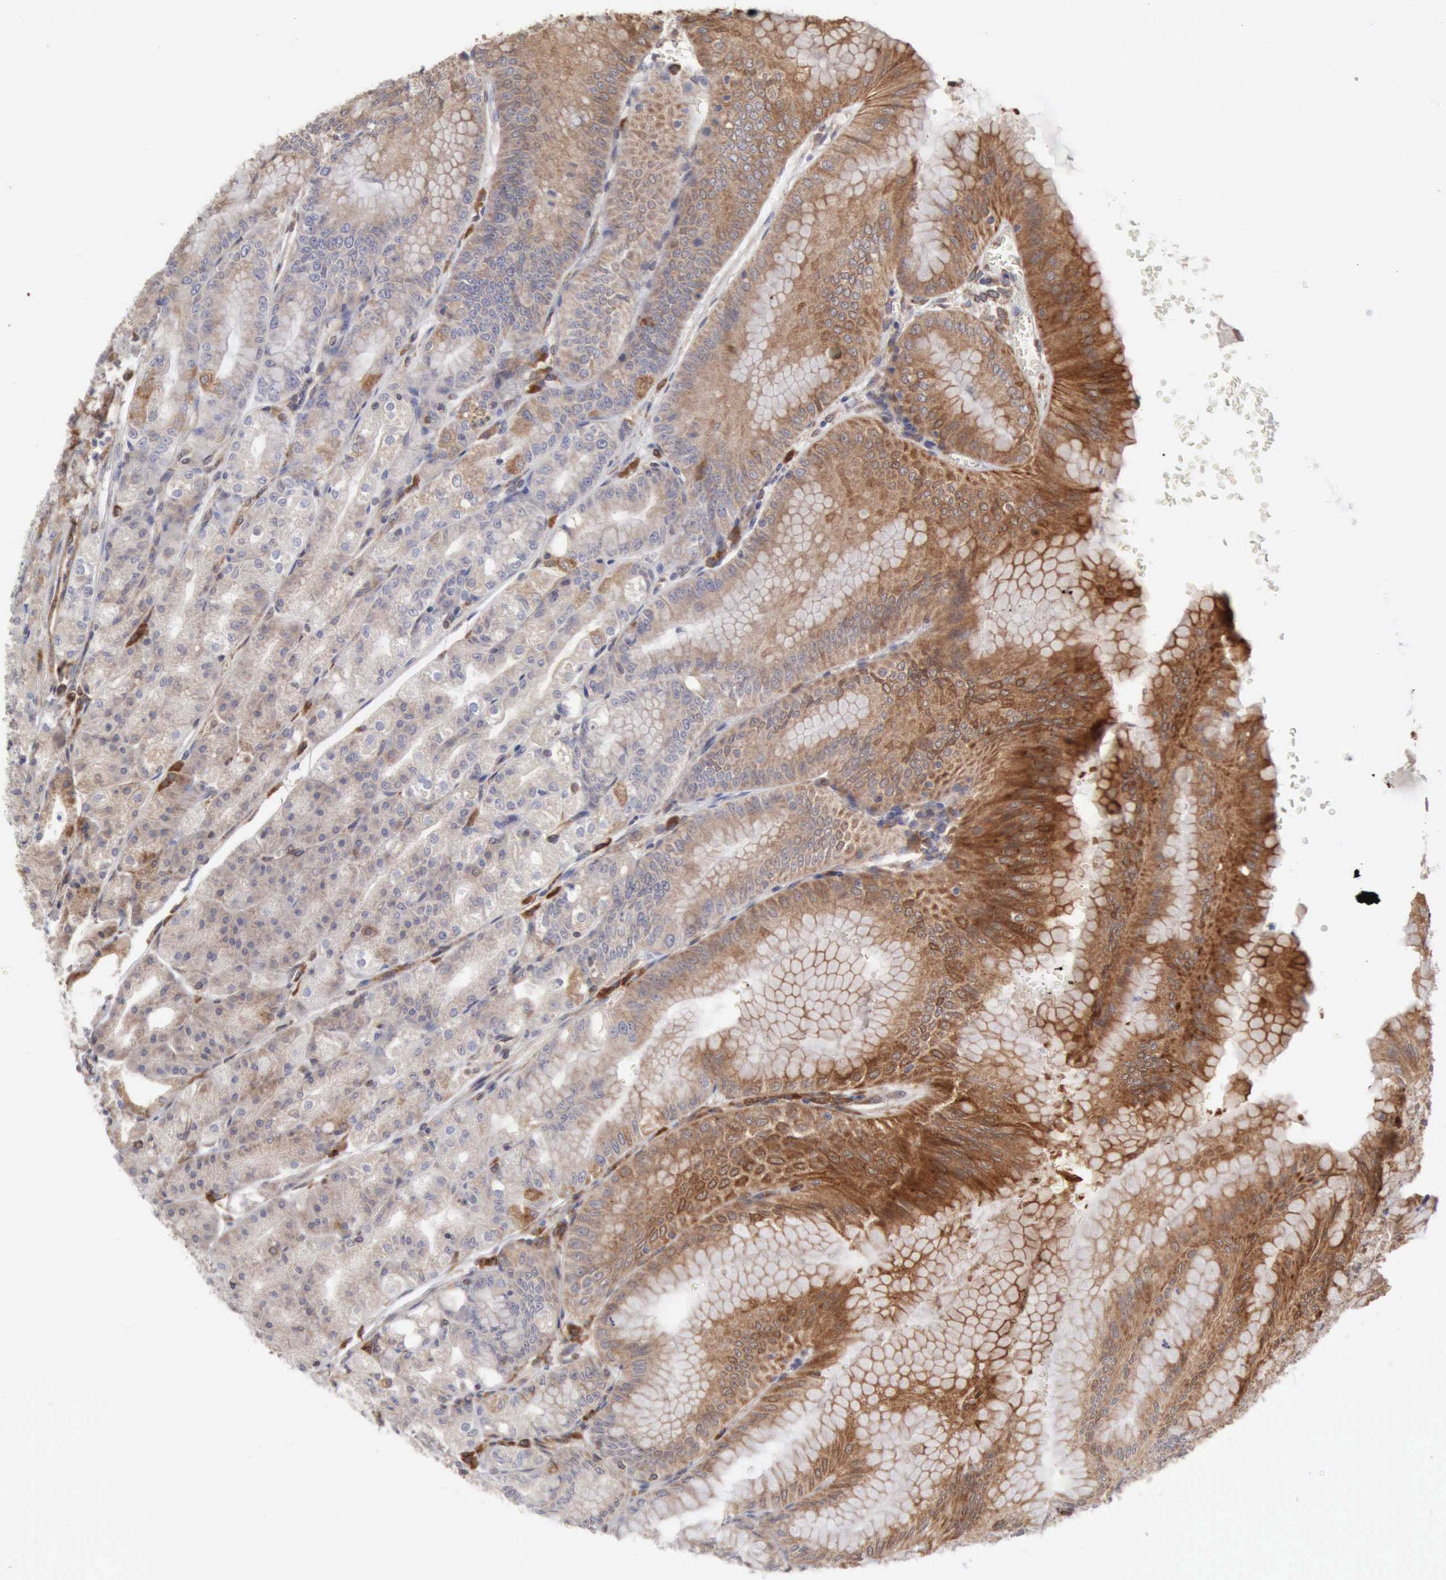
{"staining": {"intensity": "strong", "quantity": ">75%", "location": "cytoplasmic/membranous"}, "tissue": "stomach", "cell_type": "Glandular cells", "image_type": "normal", "snomed": [{"axis": "morphology", "description": "Normal tissue, NOS"}, {"axis": "topography", "description": "Stomach, lower"}], "caption": "IHC of benign human stomach demonstrates high levels of strong cytoplasmic/membranous expression in about >75% of glandular cells.", "gene": "APOL2", "patient": {"sex": "male", "age": 71}}